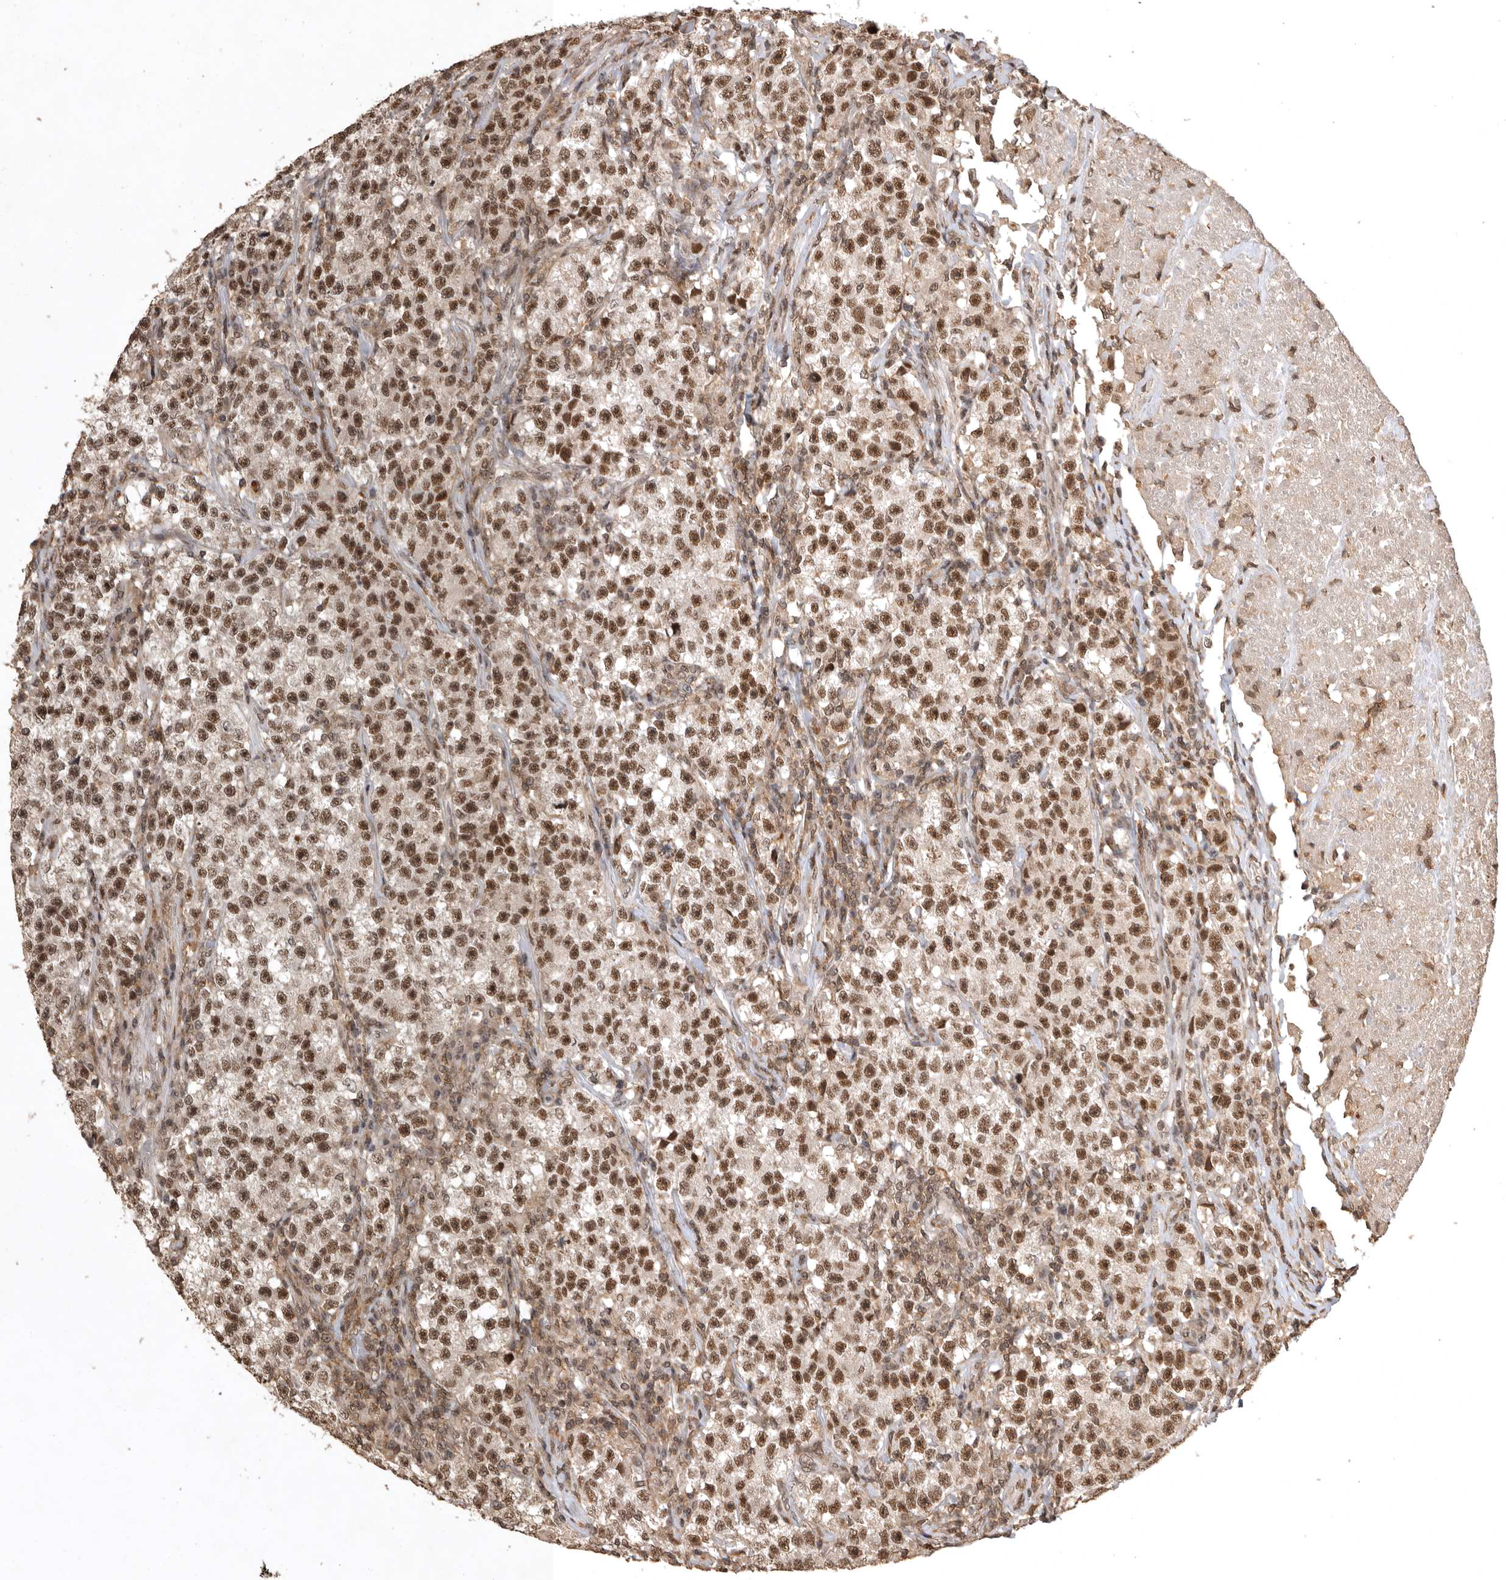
{"staining": {"intensity": "strong", "quantity": ">75%", "location": "nuclear"}, "tissue": "testis cancer", "cell_type": "Tumor cells", "image_type": "cancer", "snomed": [{"axis": "morphology", "description": "Seminoma, NOS"}, {"axis": "topography", "description": "Testis"}], "caption": "Protein analysis of testis seminoma tissue displays strong nuclear staining in about >75% of tumor cells.", "gene": "CBLL1", "patient": {"sex": "male", "age": 22}}